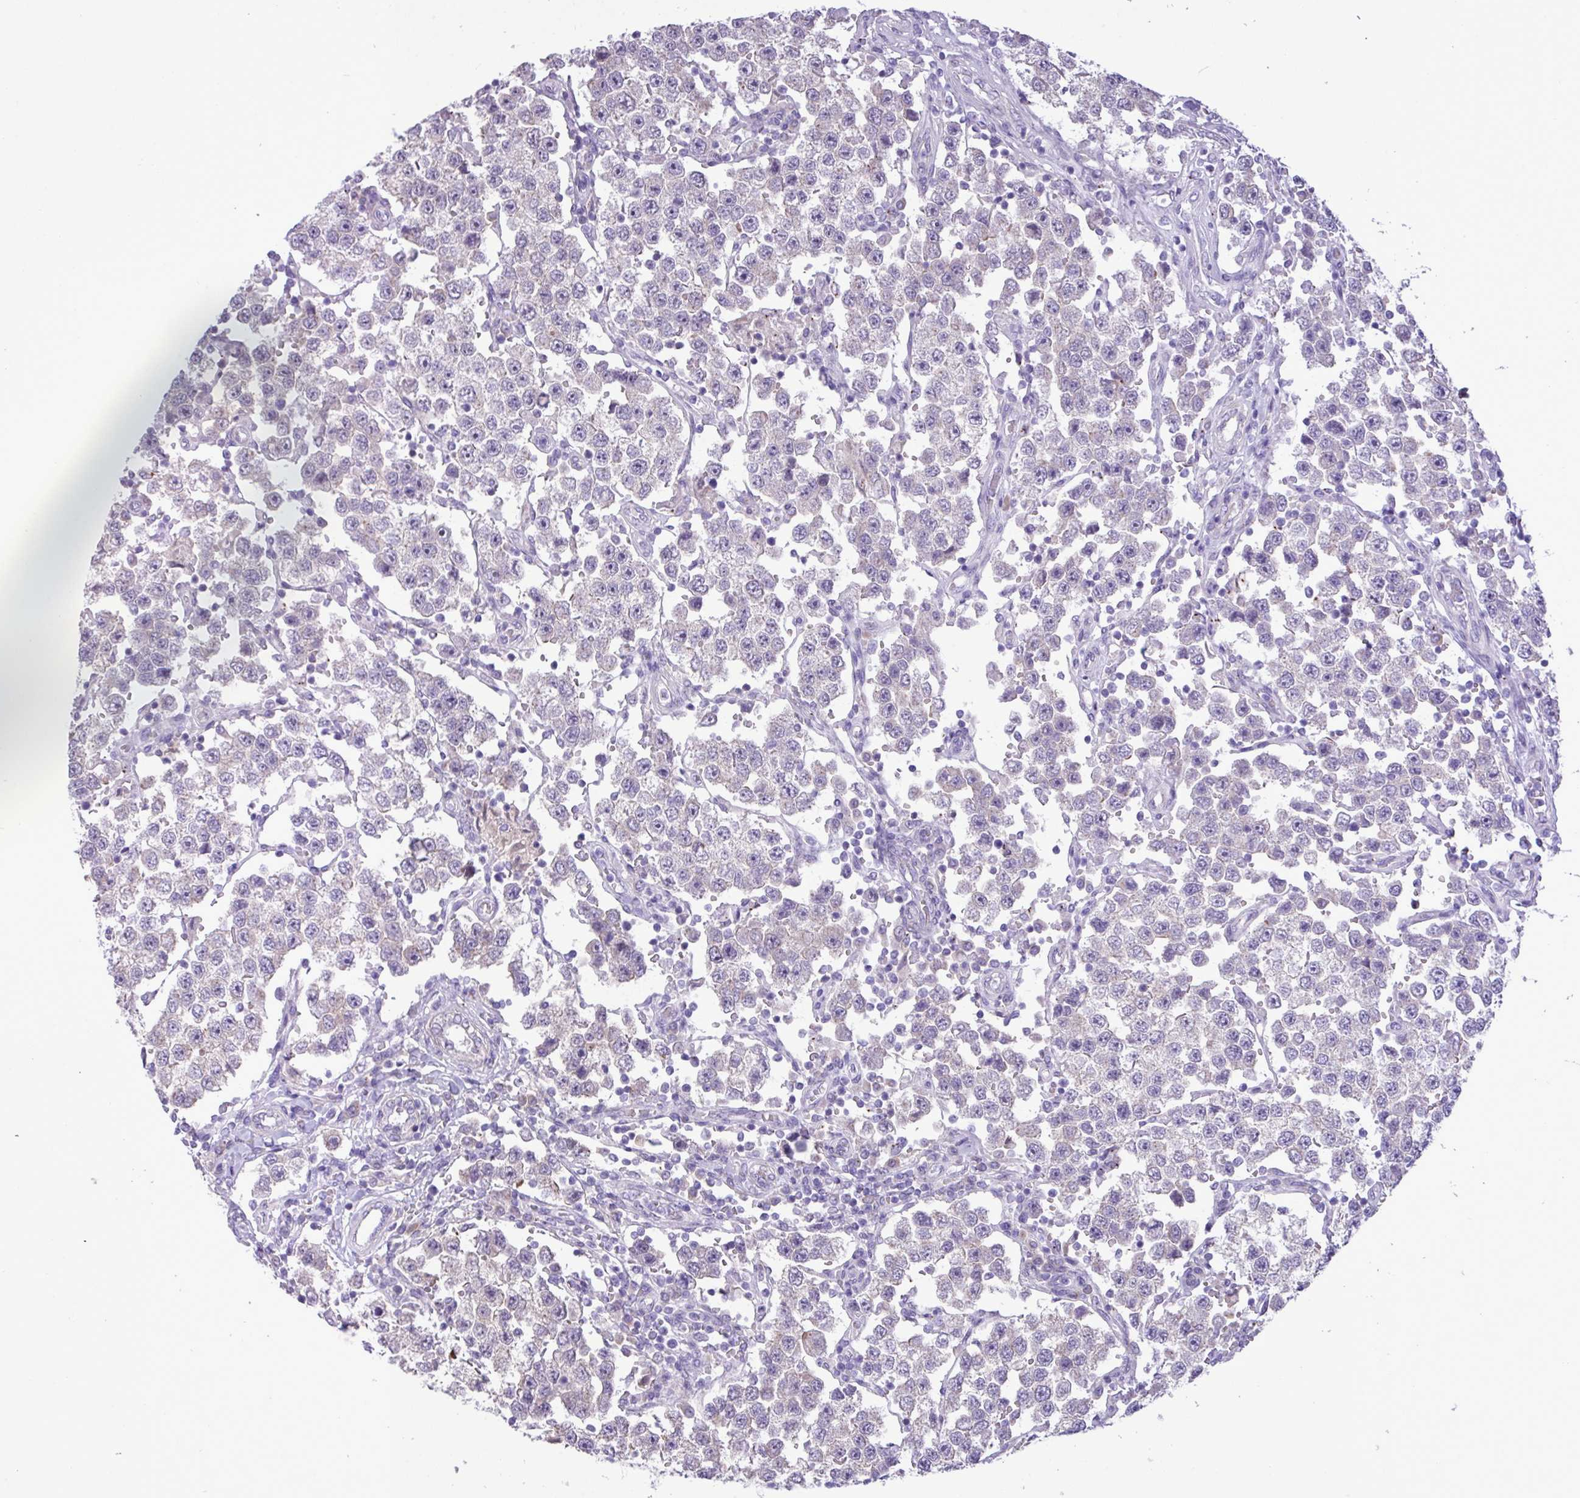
{"staining": {"intensity": "negative", "quantity": "none", "location": "none"}, "tissue": "testis cancer", "cell_type": "Tumor cells", "image_type": "cancer", "snomed": [{"axis": "morphology", "description": "Seminoma, NOS"}, {"axis": "topography", "description": "Testis"}], "caption": "A photomicrograph of human testis cancer is negative for staining in tumor cells.", "gene": "SPINK8", "patient": {"sex": "male", "age": 37}}